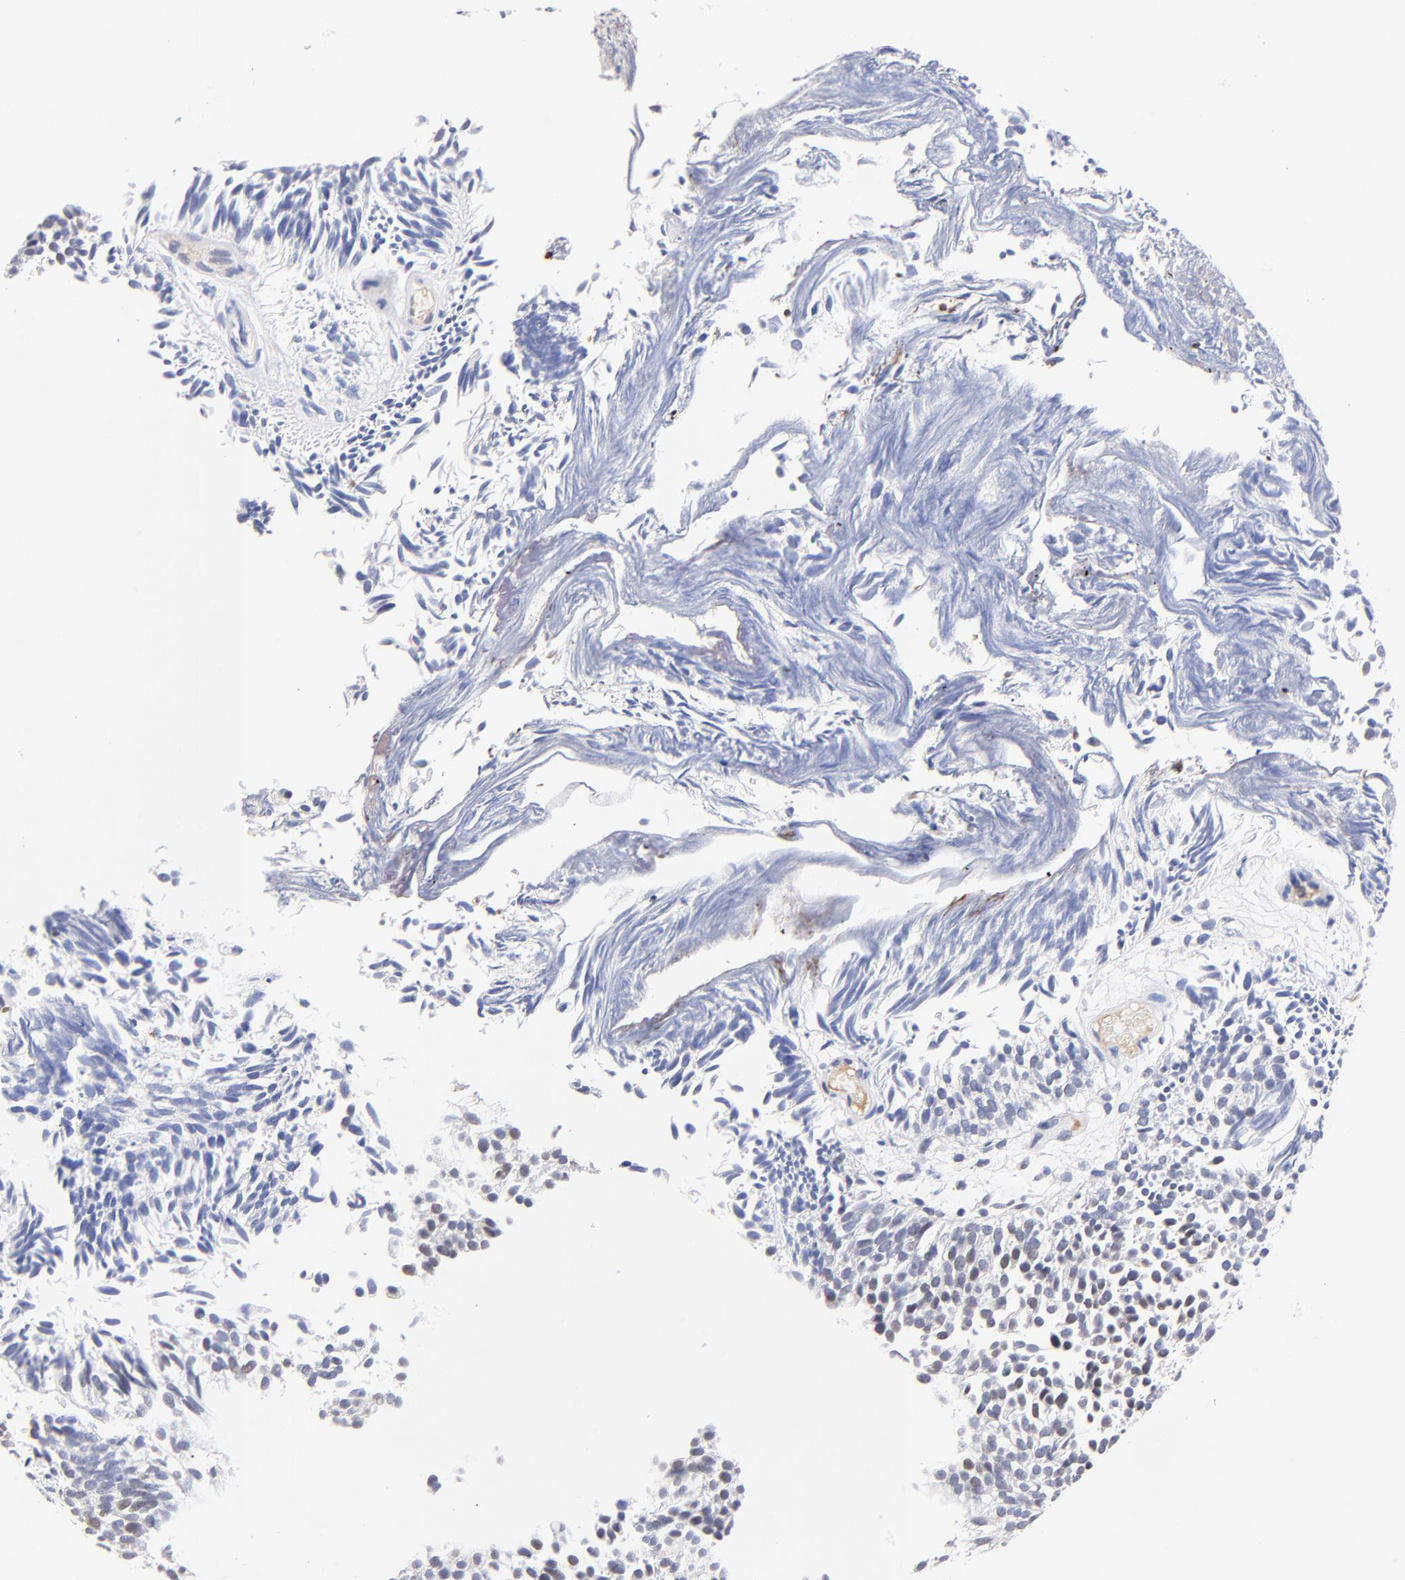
{"staining": {"intensity": "negative", "quantity": "none", "location": "none"}, "tissue": "urothelial cancer", "cell_type": "Tumor cells", "image_type": "cancer", "snomed": [{"axis": "morphology", "description": "Urothelial carcinoma, Low grade"}, {"axis": "topography", "description": "Urinary bladder"}], "caption": "This is an IHC image of urothelial carcinoma (low-grade). There is no positivity in tumor cells.", "gene": "ZNF155", "patient": {"sex": "male", "age": 84}}